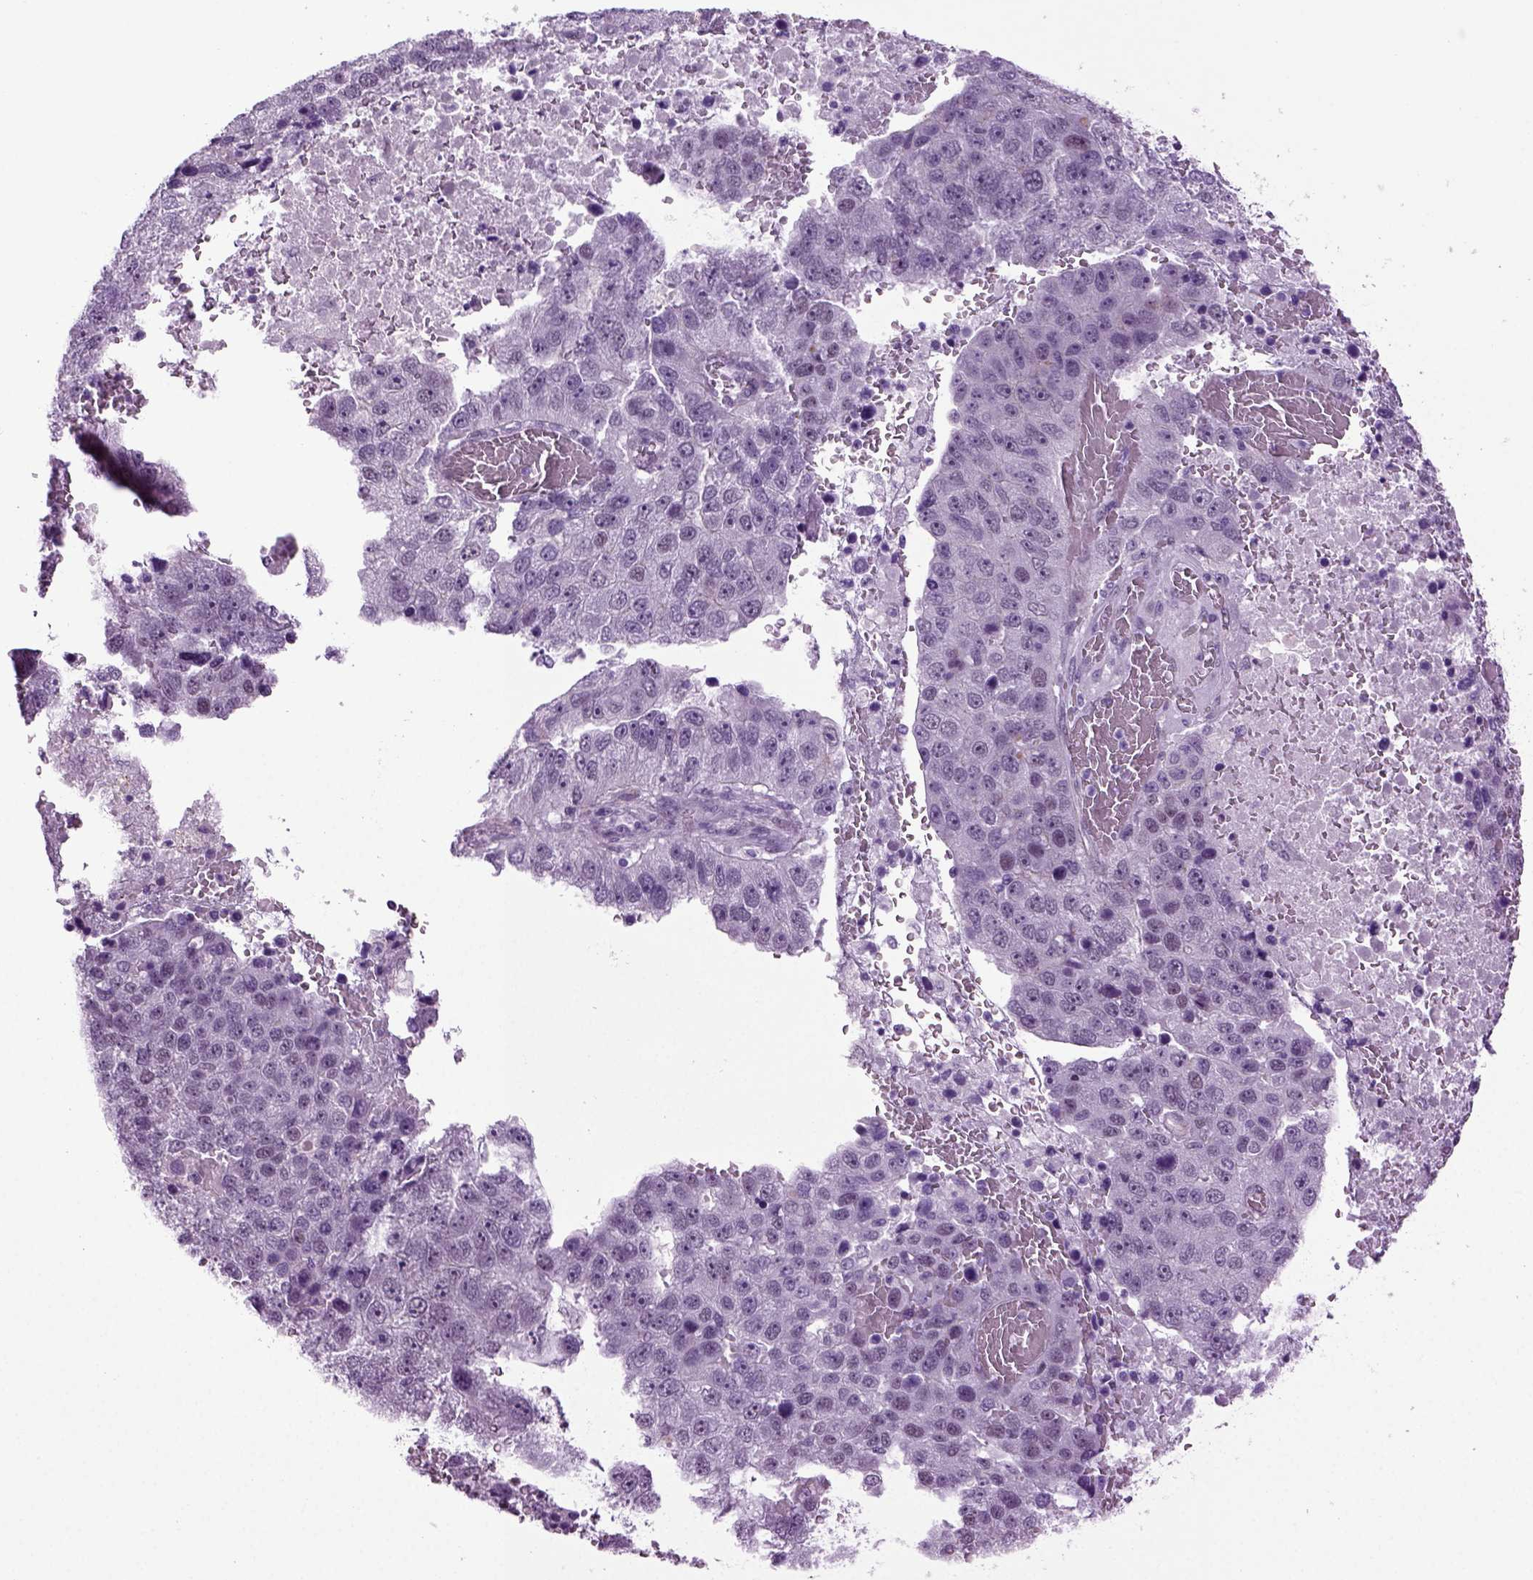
{"staining": {"intensity": "negative", "quantity": "none", "location": "none"}, "tissue": "pancreatic cancer", "cell_type": "Tumor cells", "image_type": "cancer", "snomed": [{"axis": "morphology", "description": "Adenocarcinoma, NOS"}, {"axis": "topography", "description": "Pancreas"}], "caption": "Histopathology image shows no protein expression in tumor cells of adenocarcinoma (pancreatic) tissue.", "gene": "RFX3", "patient": {"sex": "female", "age": 61}}